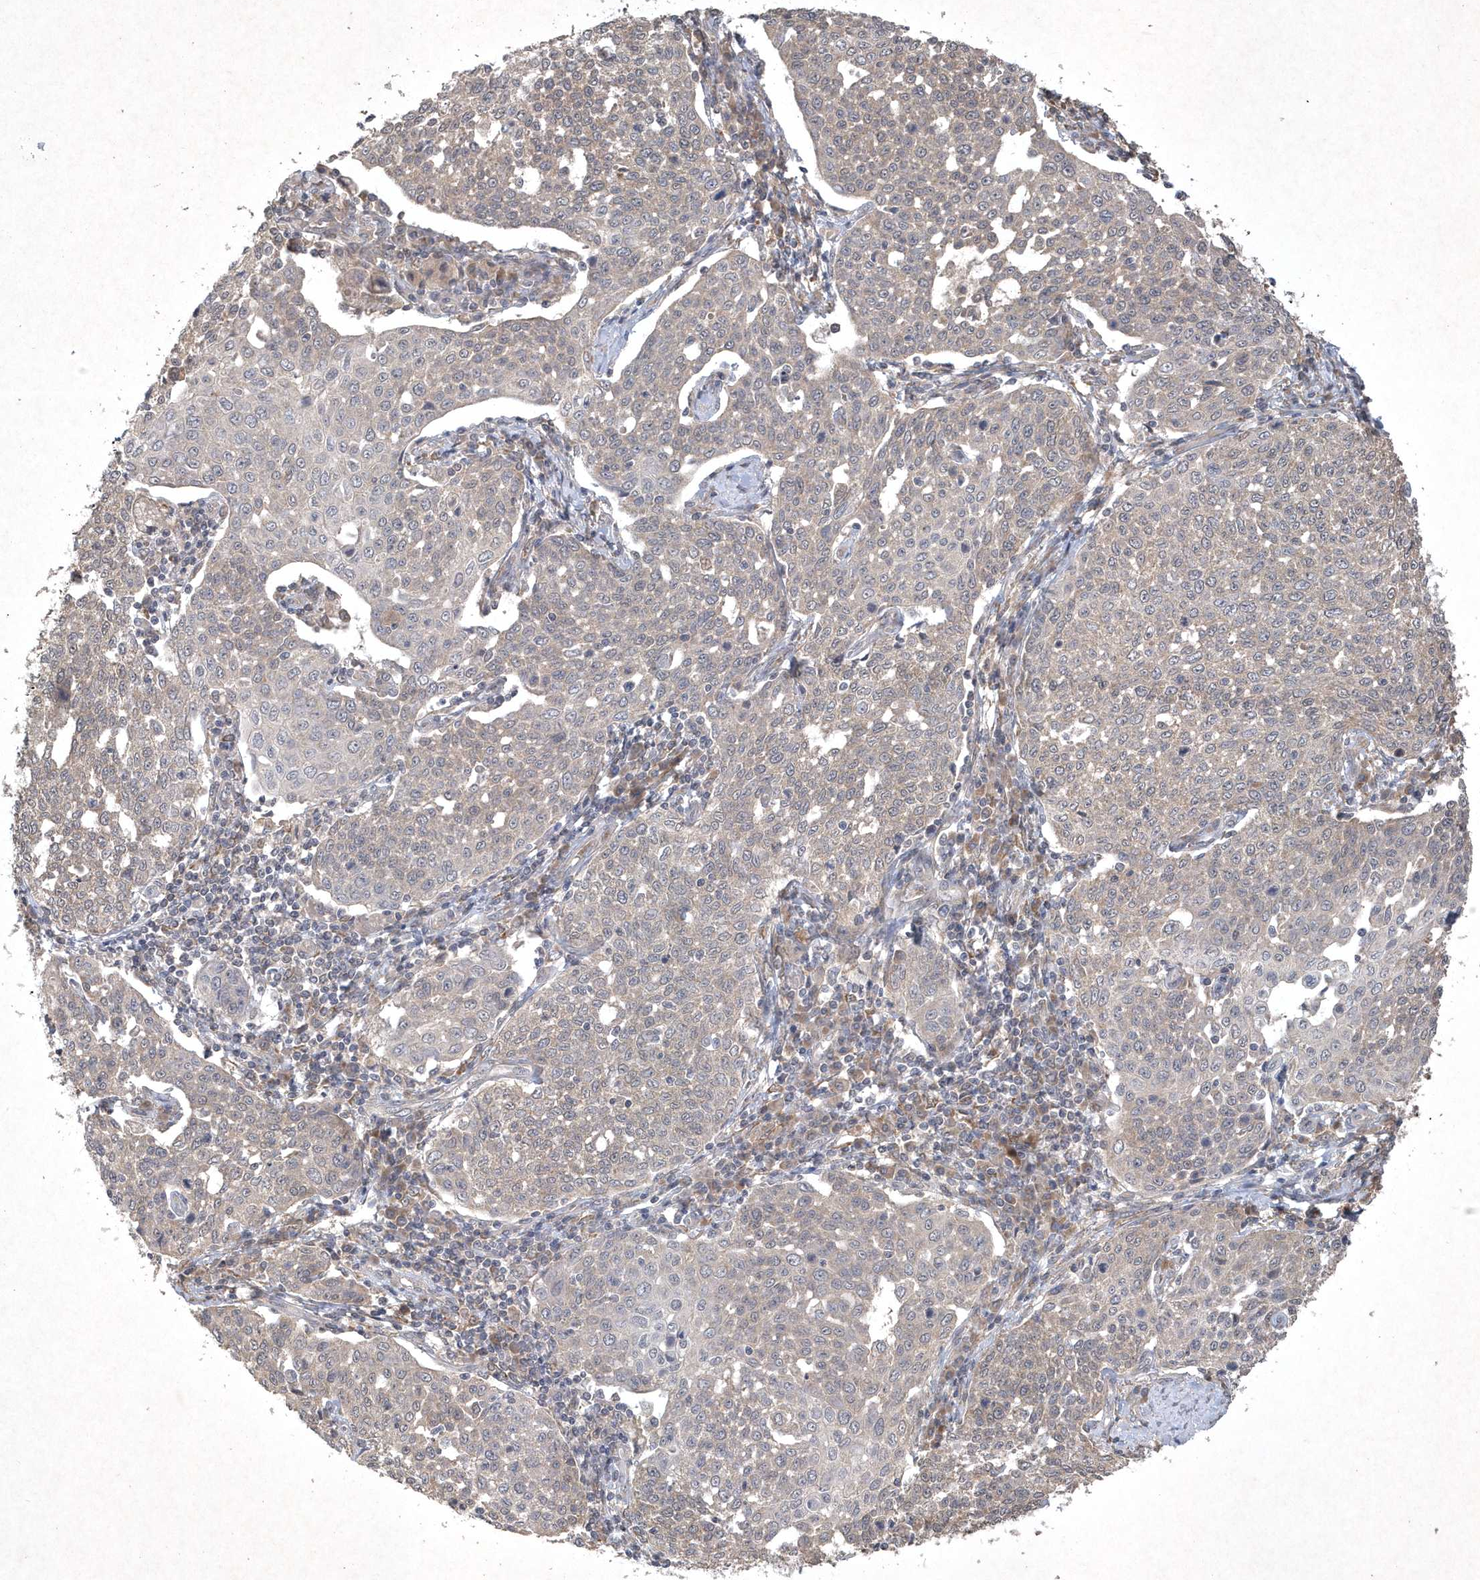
{"staining": {"intensity": "negative", "quantity": "none", "location": "none"}, "tissue": "cervical cancer", "cell_type": "Tumor cells", "image_type": "cancer", "snomed": [{"axis": "morphology", "description": "Squamous cell carcinoma, NOS"}, {"axis": "topography", "description": "Cervix"}], "caption": "A photomicrograph of cervical cancer (squamous cell carcinoma) stained for a protein displays no brown staining in tumor cells. (DAB (3,3'-diaminobenzidine) IHC with hematoxylin counter stain).", "gene": "AKR7A2", "patient": {"sex": "female", "age": 34}}